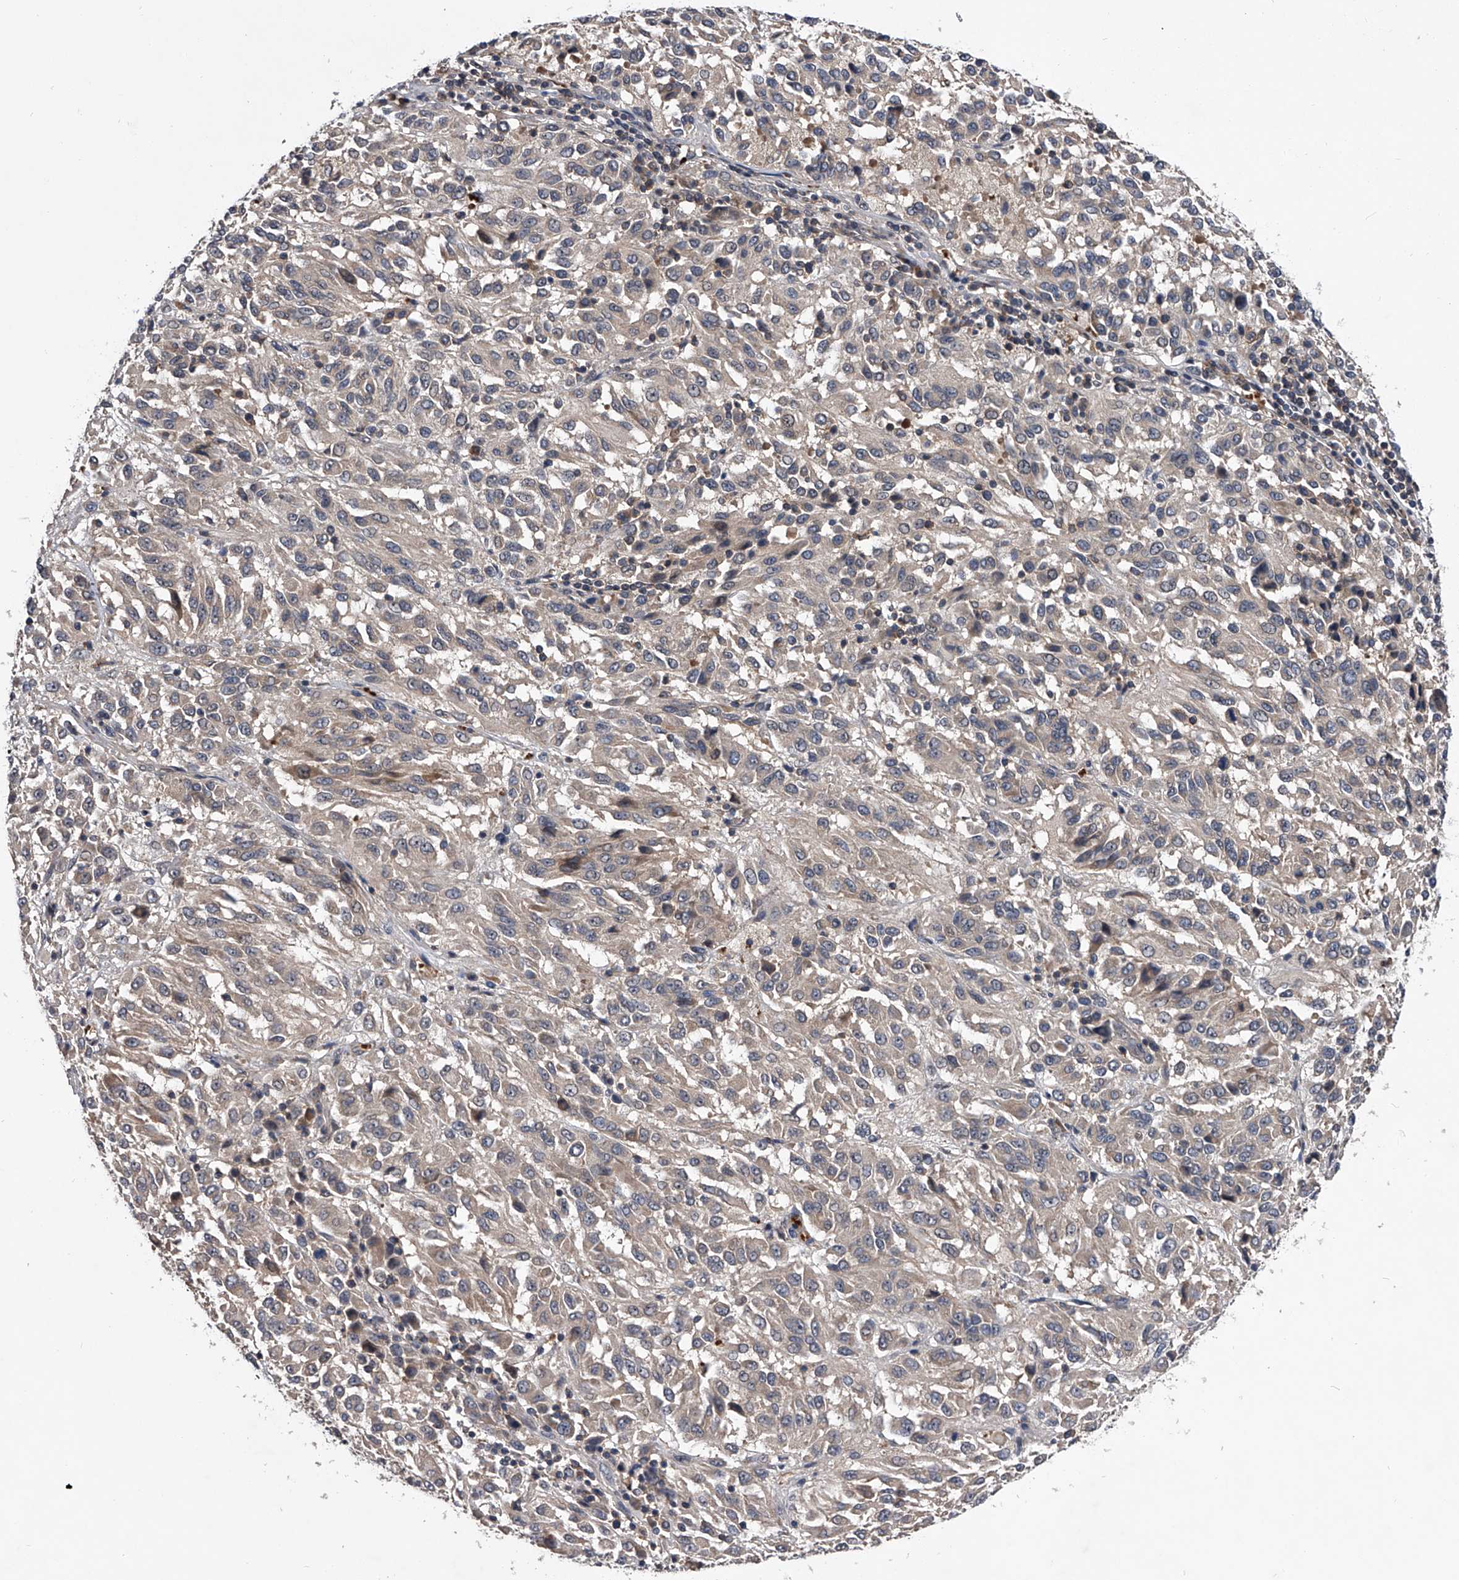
{"staining": {"intensity": "negative", "quantity": "none", "location": "none"}, "tissue": "melanoma", "cell_type": "Tumor cells", "image_type": "cancer", "snomed": [{"axis": "morphology", "description": "Malignant melanoma, Metastatic site"}, {"axis": "topography", "description": "Lung"}], "caption": "Melanoma was stained to show a protein in brown. There is no significant staining in tumor cells. (DAB (3,3'-diaminobenzidine) IHC, high magnification).", "gene": "ZNF30", "patient": {"sex": "male", "age": 64}}